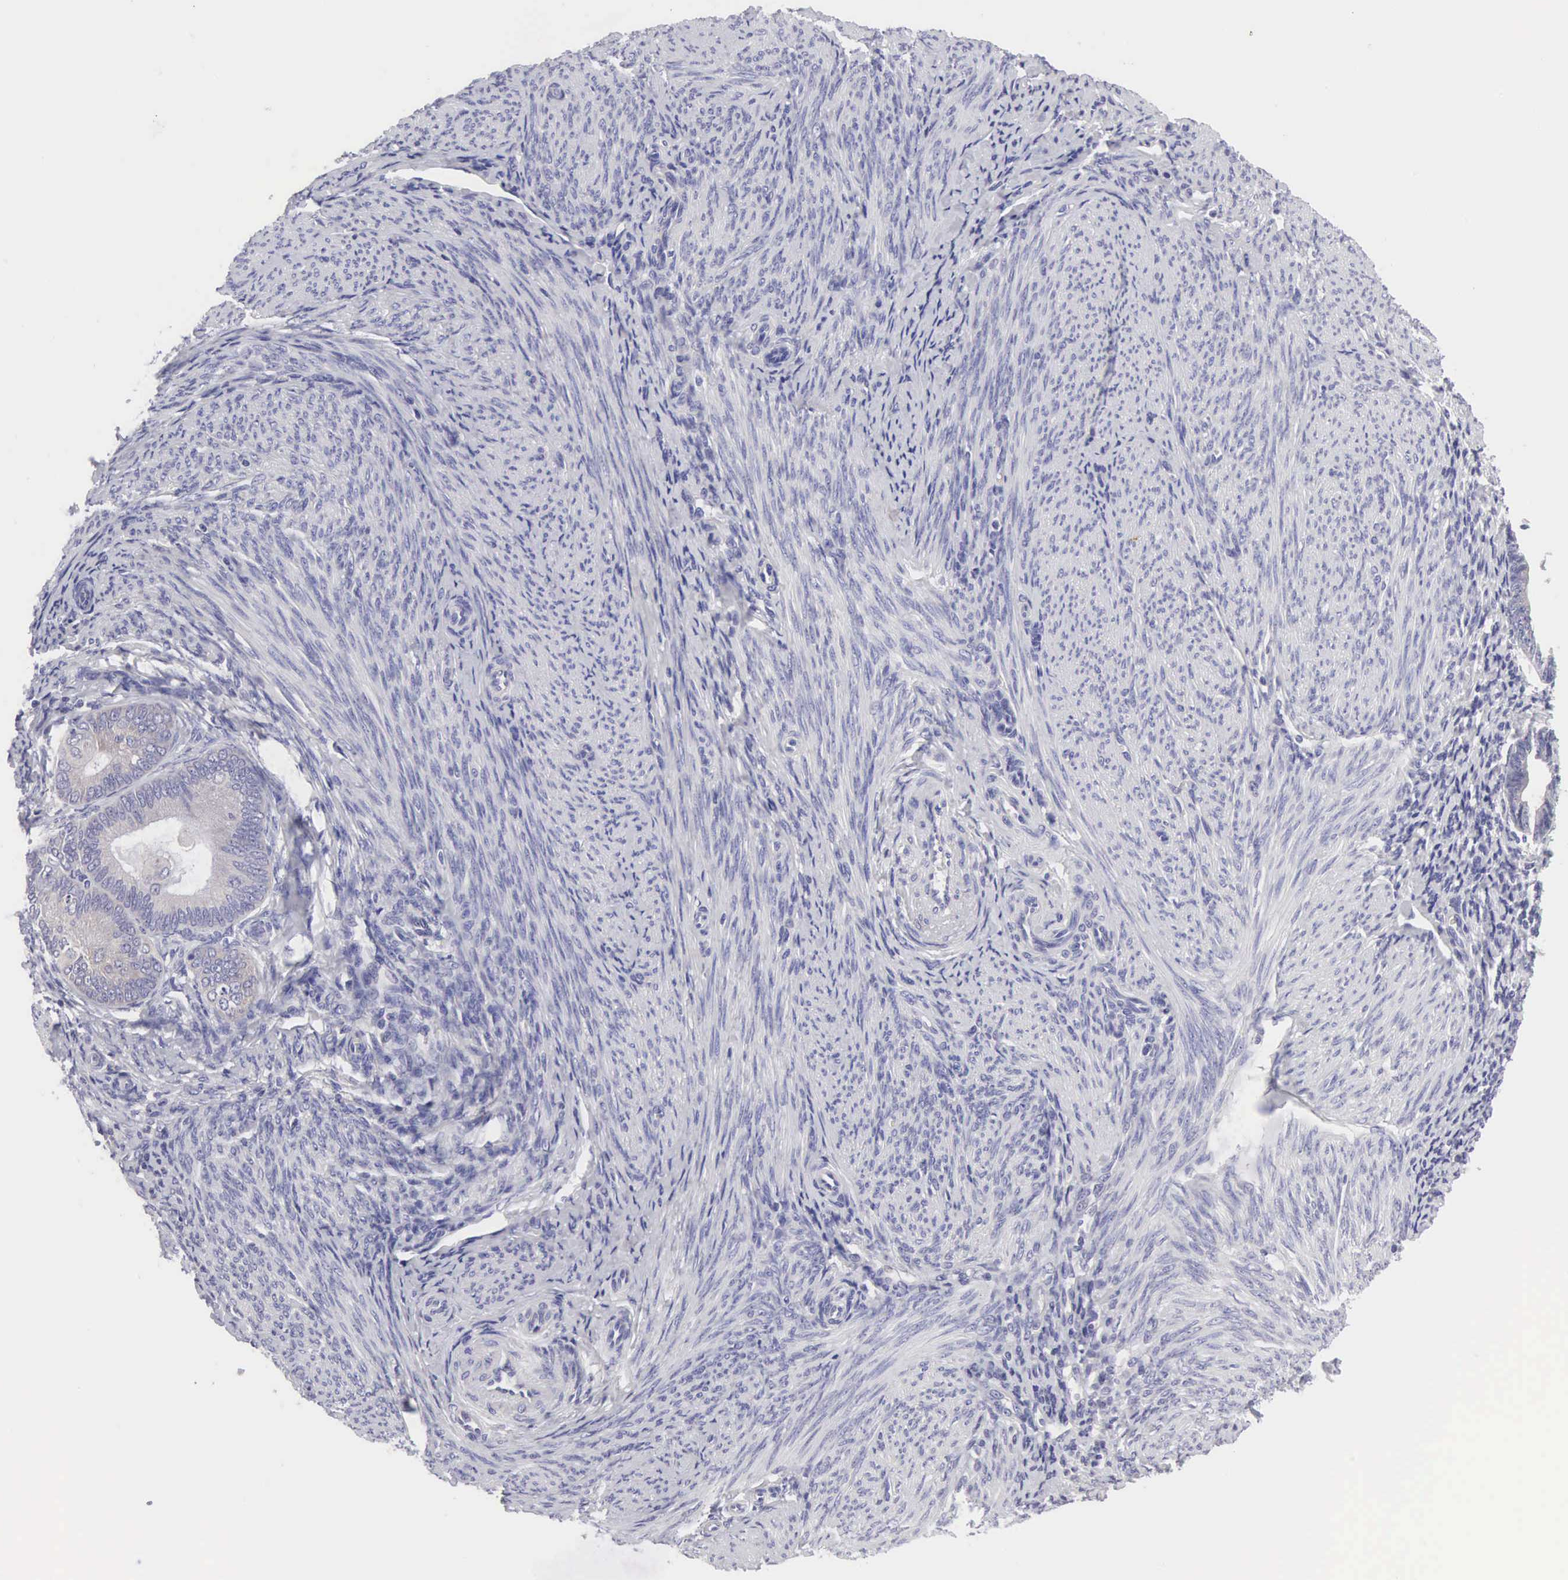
{"staining": {"intensity": "negative", "quantity": "none", "location": "none"}, "tissue": "endometrial cancer", "cell_type": "Tumor cells", "image_type": "cancer", "snomed": [{"axis": "morphology", "description": "Adenocarcinoma, NOS"}, {"axis": "topography", "description": "Endometrium"}], "caption": "Immunohistochemistry (IHC) histopathology image of human endometrial cancer stained for a protein (brown), which exhibits no expression in tumor cells.", "gene": "SLITRK4", "patient": {"sex": "female", "age": 63}}